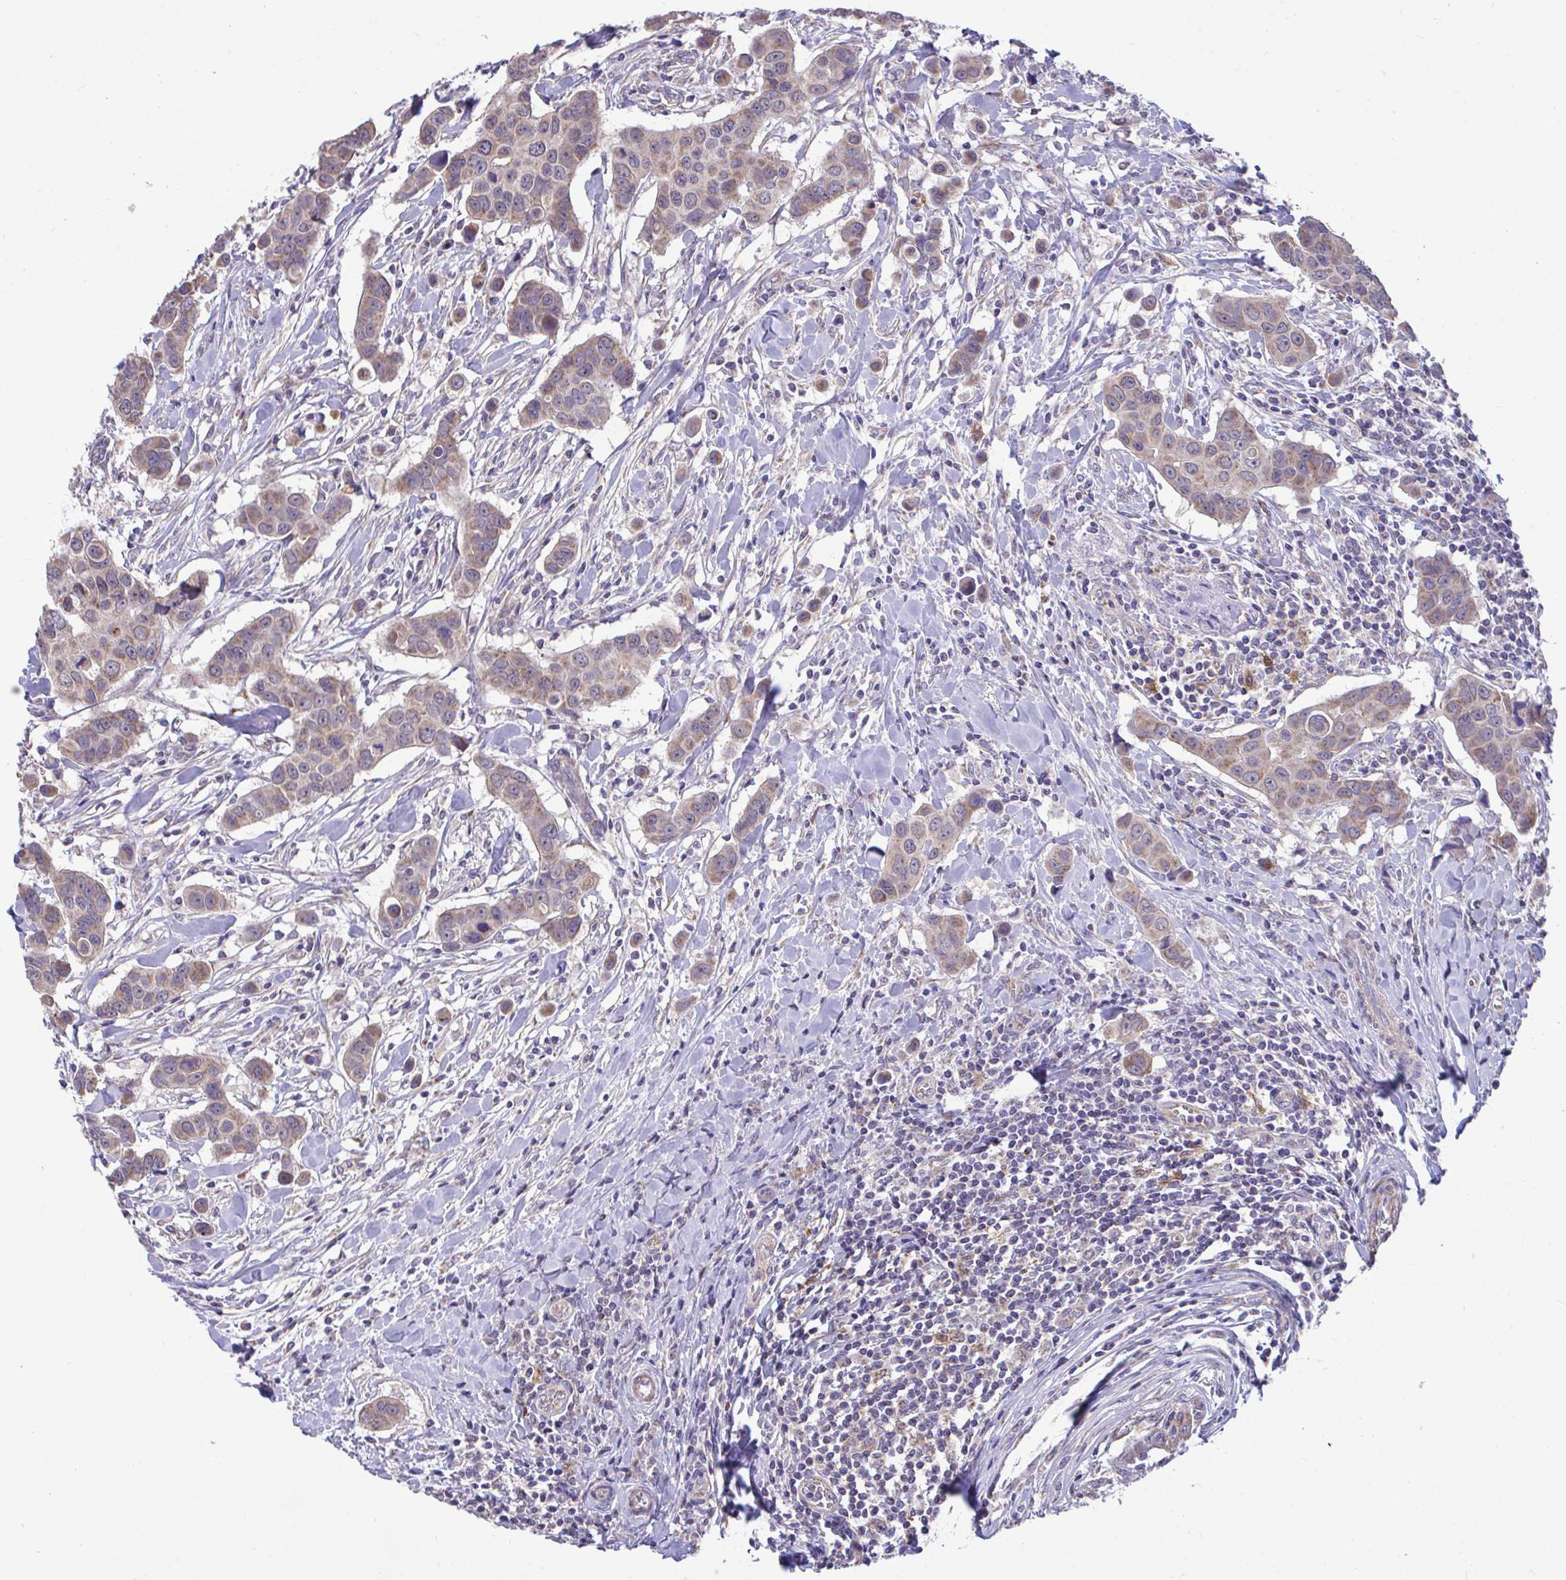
{"staining": {"intensity": "weak", "quantity": ">75%", "location": "cytoplasmic/membranous"}, "tissue": "breast cancer", "cell_type": "Tumor cells", "image_type": "cancer", "snomed": [{"axis": "morphology", "description": "Duct carcinoma"}, {"axis": "topography", "description": "Breast"}], "caption": "Human breast cancer (invasive ductal carcinoma) stained with a protein marker displays weak staining in tumor cells.", "gene": "SARS2", "patient": {"sex": "female", "age": 24}}